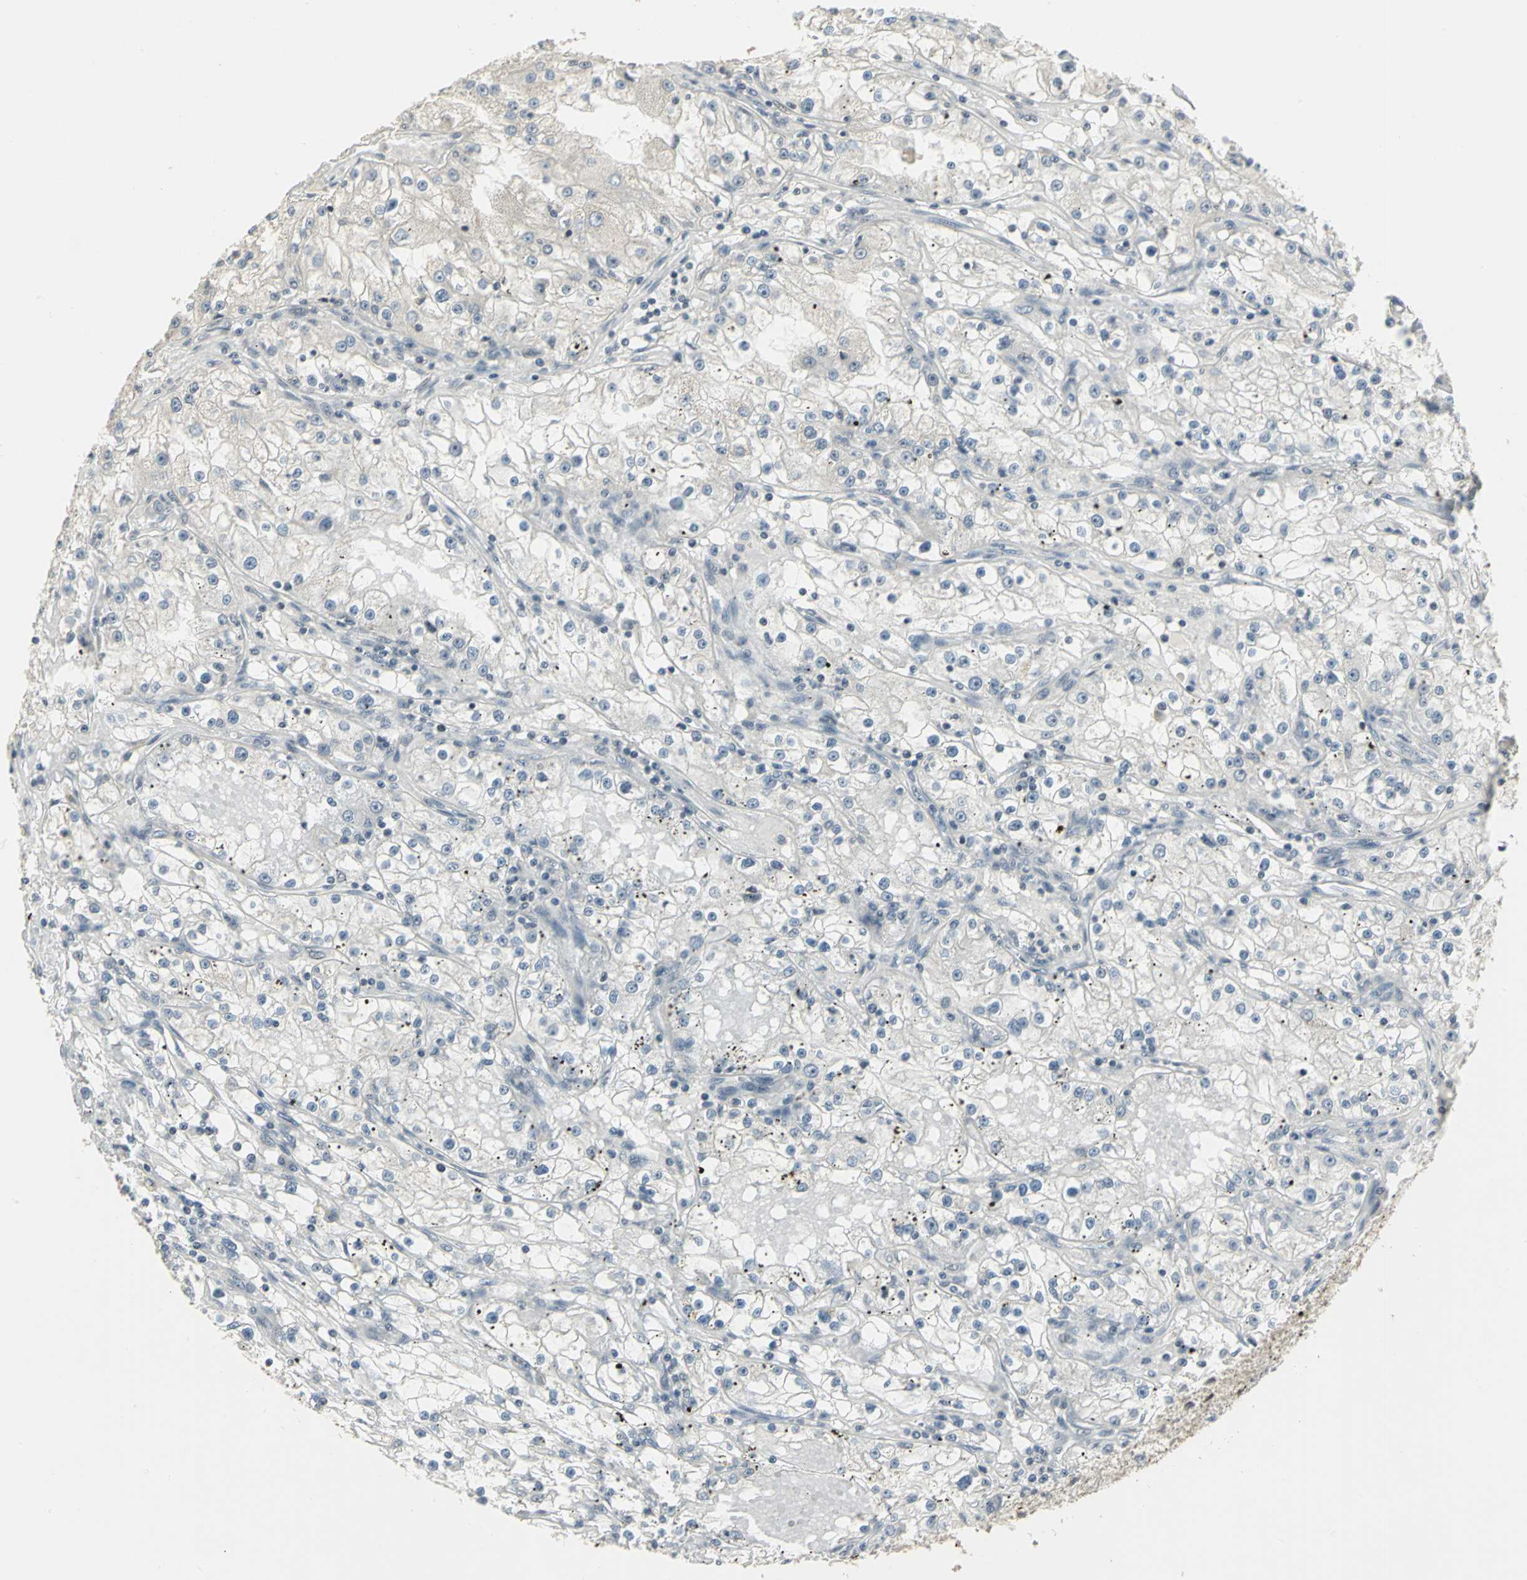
{"staining": {"intensity": "negative", "quantity": "none", "location": "none"}, "tissue": "renal cancer", "cell_type": "Tumor cells", "image_type": "cancer", "snomed": [{"axis": "morphology", "description": "Adenocarcinoma, NOS"}, {"axis": "topography", "description": "Kidney"}], "caption": "Tumor cells show no significant positivity in renal cancer. (DAB (3,3'-diaminobenzidine) immunohistochemistry (IHC) visualized using brightfield microscopy, high magnification).", "gene": "CBX3", "patient": {"sex": "male", "age": 56}}